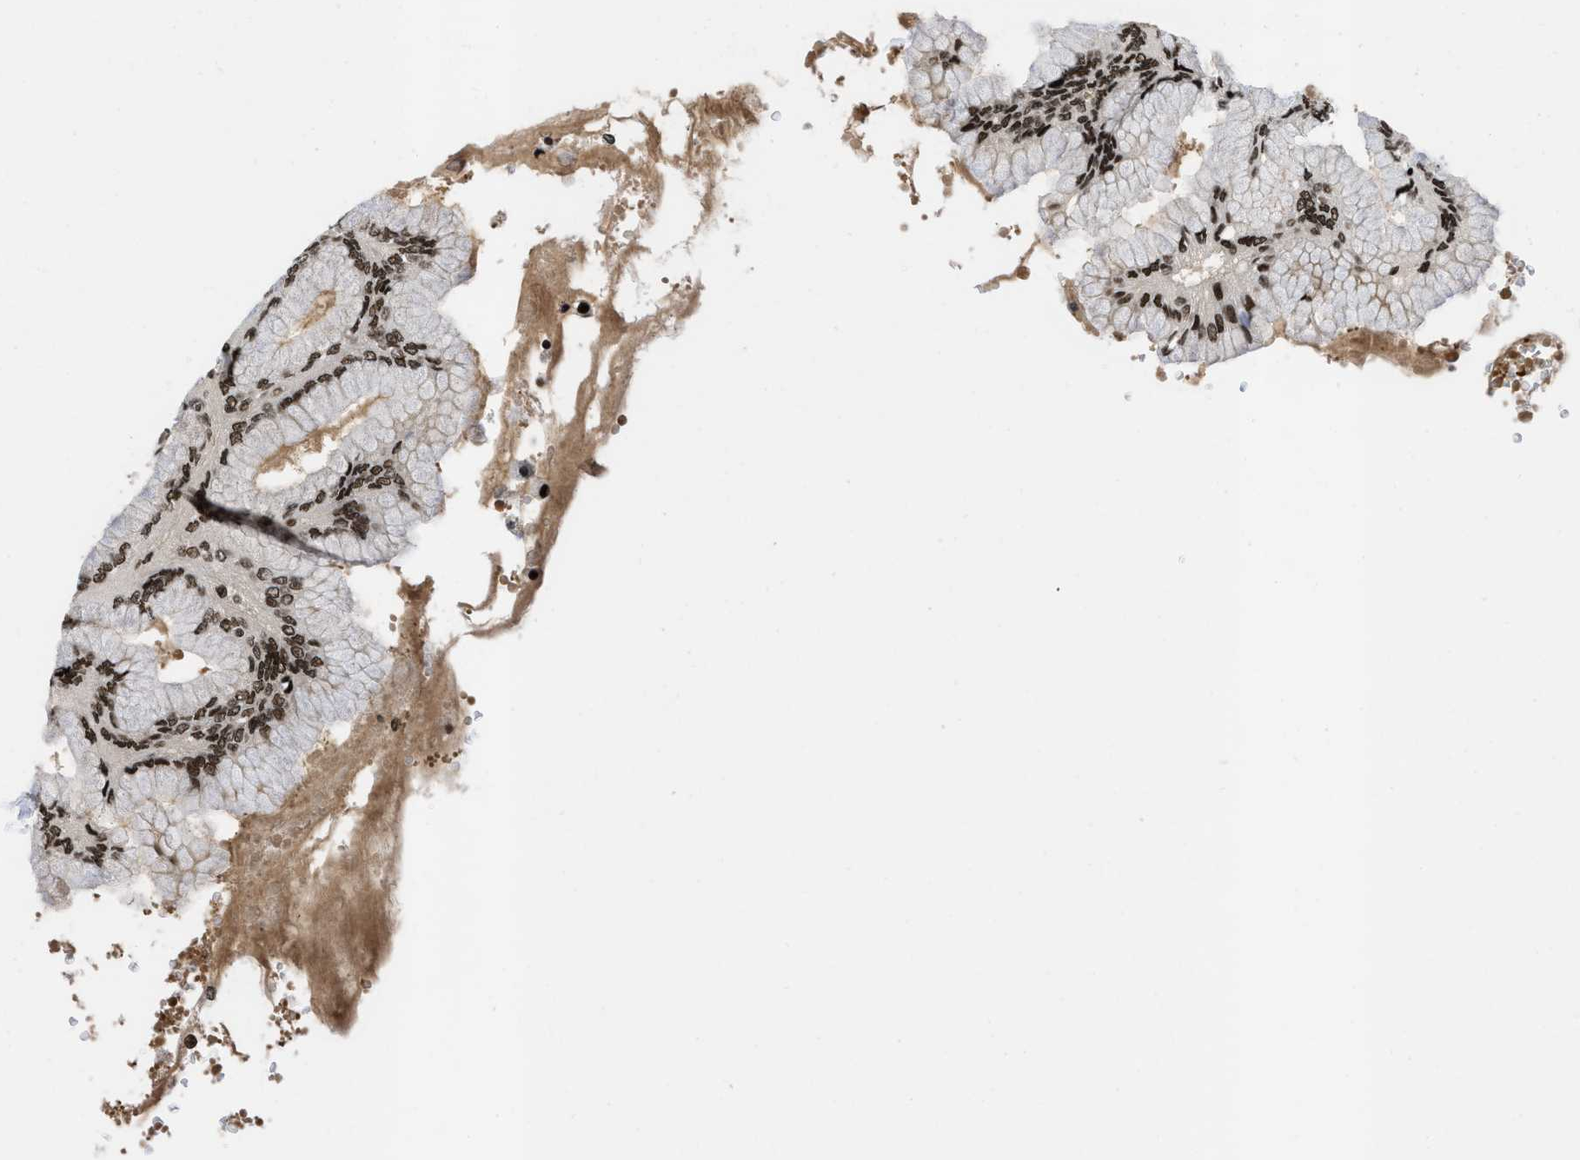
{"staining": {"intensity": "strong", "quantity": ">75%", "location": "nuclear"}, "tissue": "stomach", "cell_type": "Glandular cells", "image_type": "normal", "snomed": [{"axis": "morphology", "description": "Normal tissue, NOS"}, {"axis": "topography", "description": "Stomach"}, {"axis": "topography", "description": "Stomach, lower"}], "caption": "An image of stomach stained for a protein shows strong nuclear brown staining in glandular cells.", "gene": "SAFB", "patient": {"sex": "female", "age": 56}}